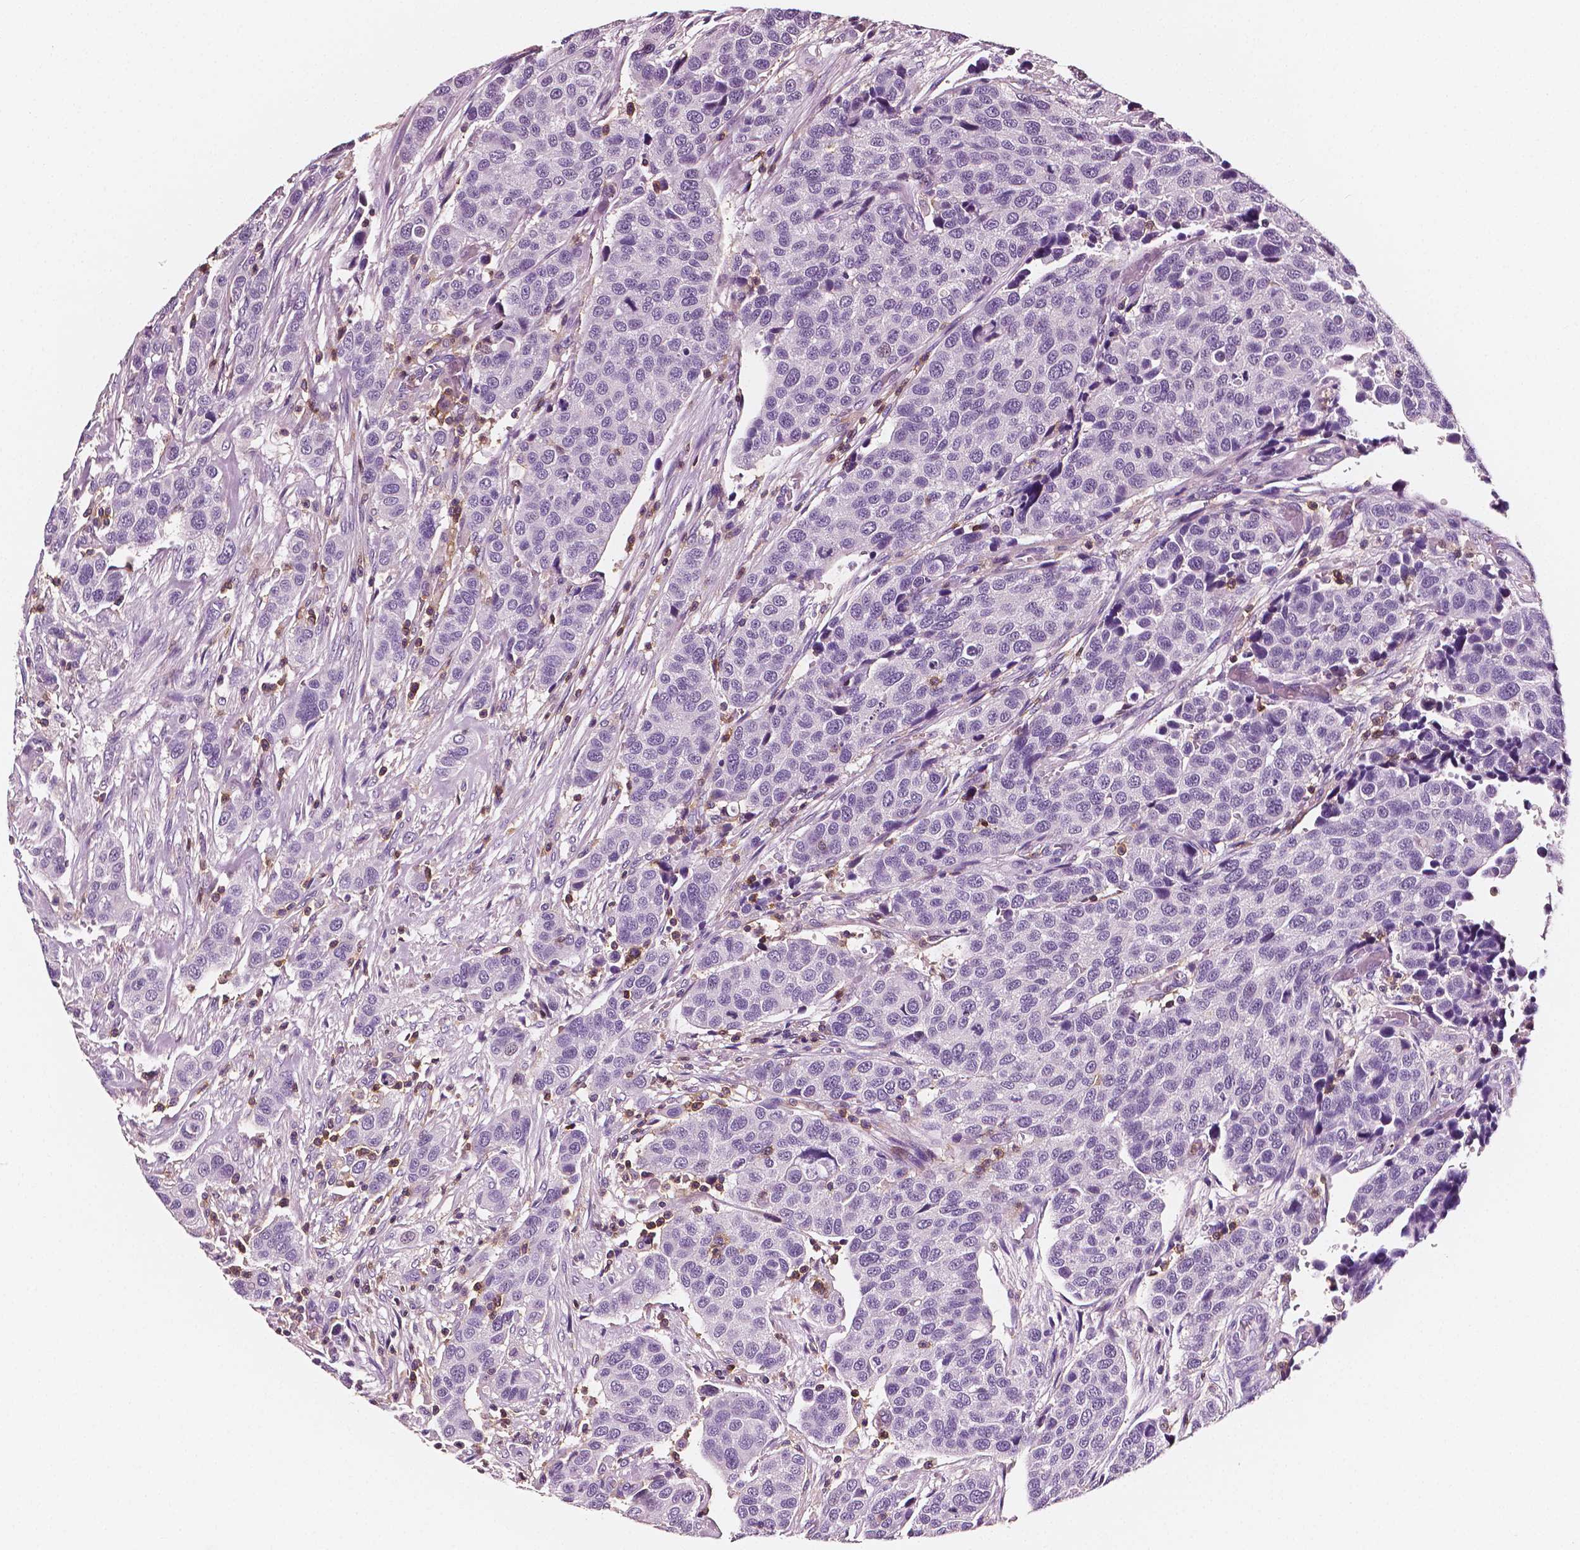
{"staining": {"intensity": "negative", "quantity": "none", "location": "none"}, "tissue": "urothelial cancer", "cell_type": "Tumor cells", "image_type": "cancer", "snomed": [{"axis": "morphology", "description": "Urothelial carcinoma, High grade"}, {"axis": "topography", "description": "Urinary bladder"}], "caption": "This photomicrograph is of urothelial cancer stained with immunohistochemistry to label a protein in brown with the nuclei are counter-stained blue. There is no staining in tumor cells. (DAB immunohistochemistry visualized using brightfield microscopy, high magnification).", "gene": "PTPRC", "patient": {"sex": "female", "age": 58}}